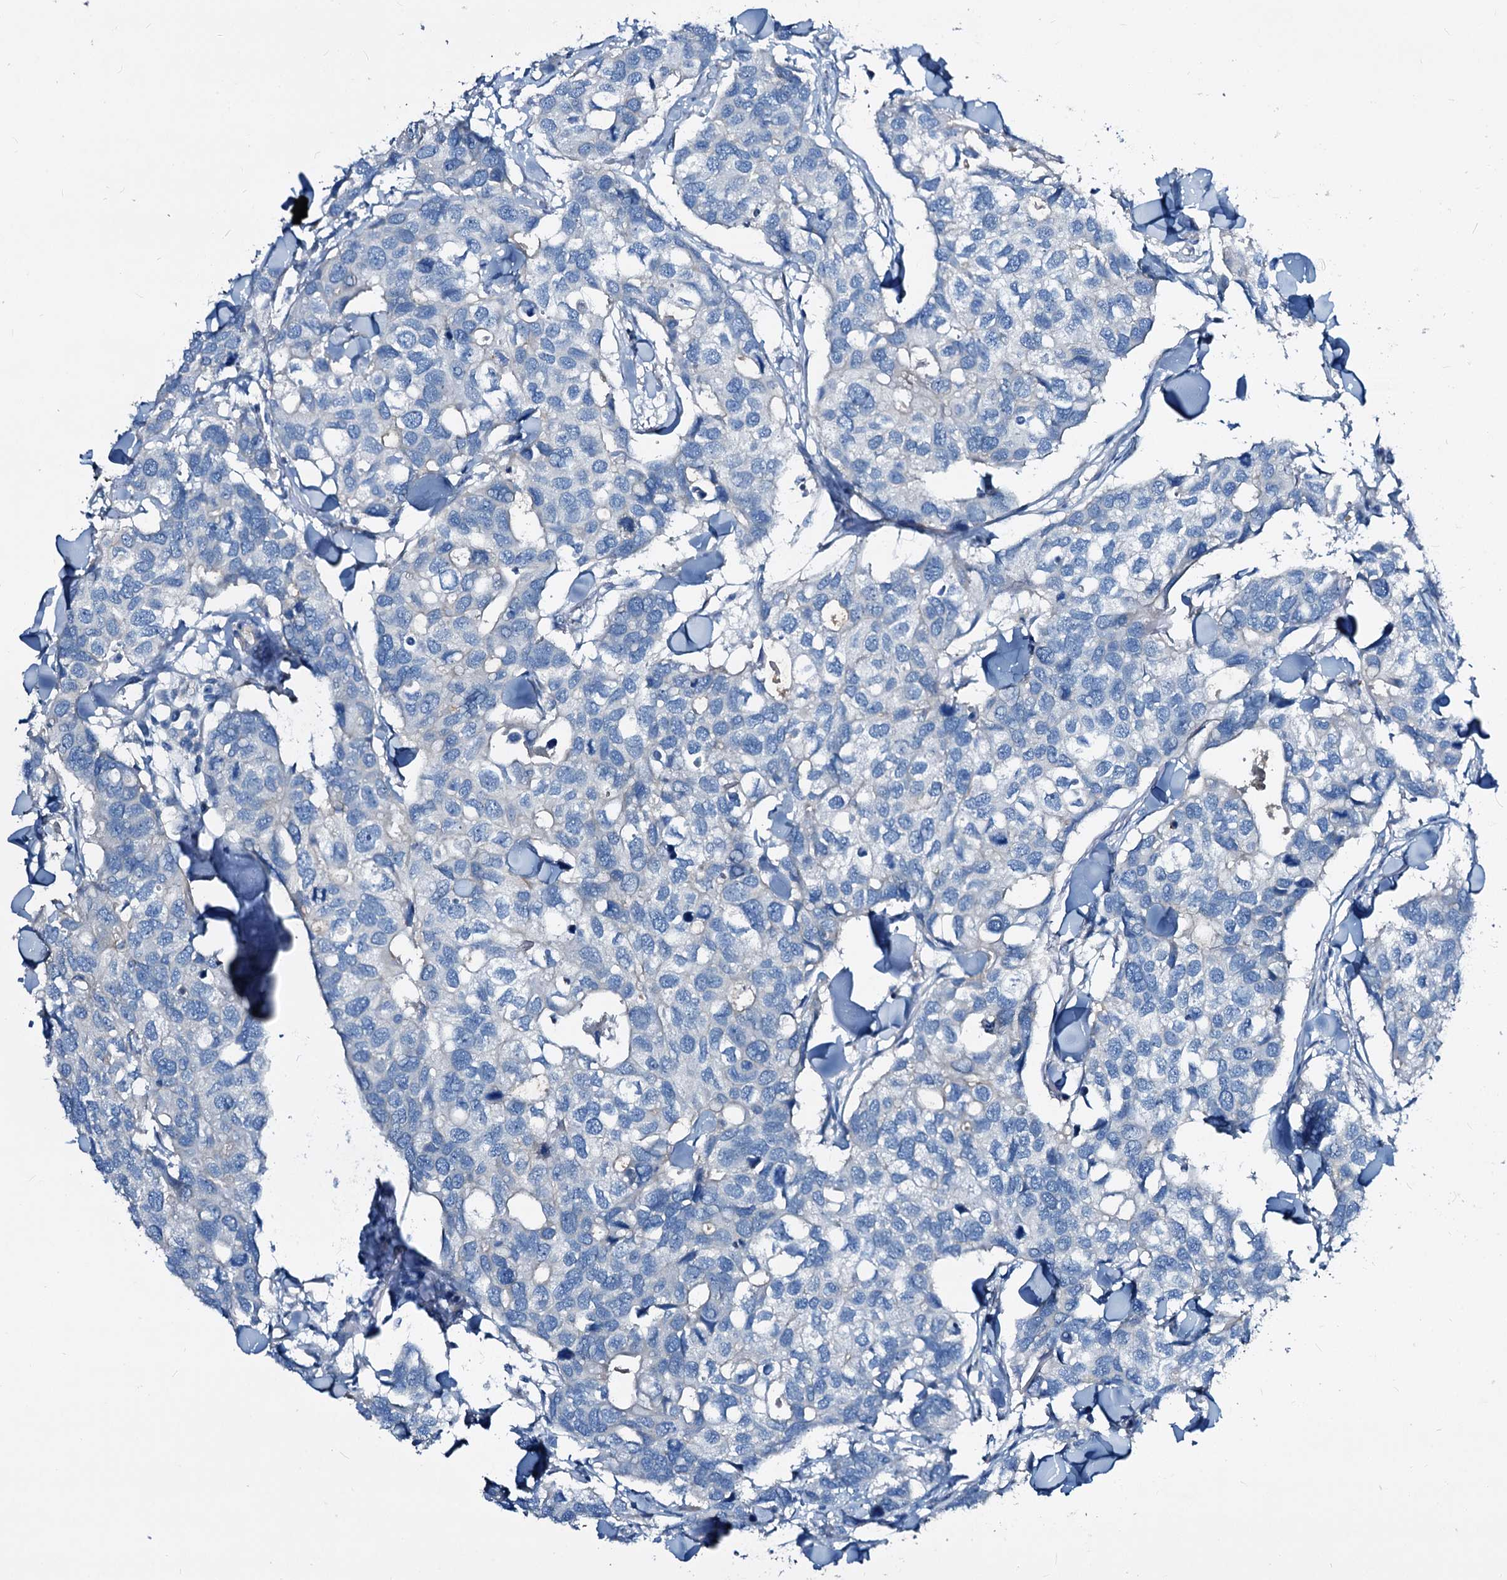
{"staining": {"intensity": "negative", "quantity": "none", "location": "none"}, "tissue": "breast cancer", "cell_type": "Tumor cells", "image_type": "cancer", "snomed": [{"axis": "morphology", "description": "Duct carcinoma"}, {"axis": "topography", "description": "Breast"}], "caption": "DAB immunohistochemical staining of breast cancer (invasive ductal carcinoma) exhibits no significant positivity in tumor cells.", "gene": "DYDC2", "patient": {"sex": "female", "age": 83}}